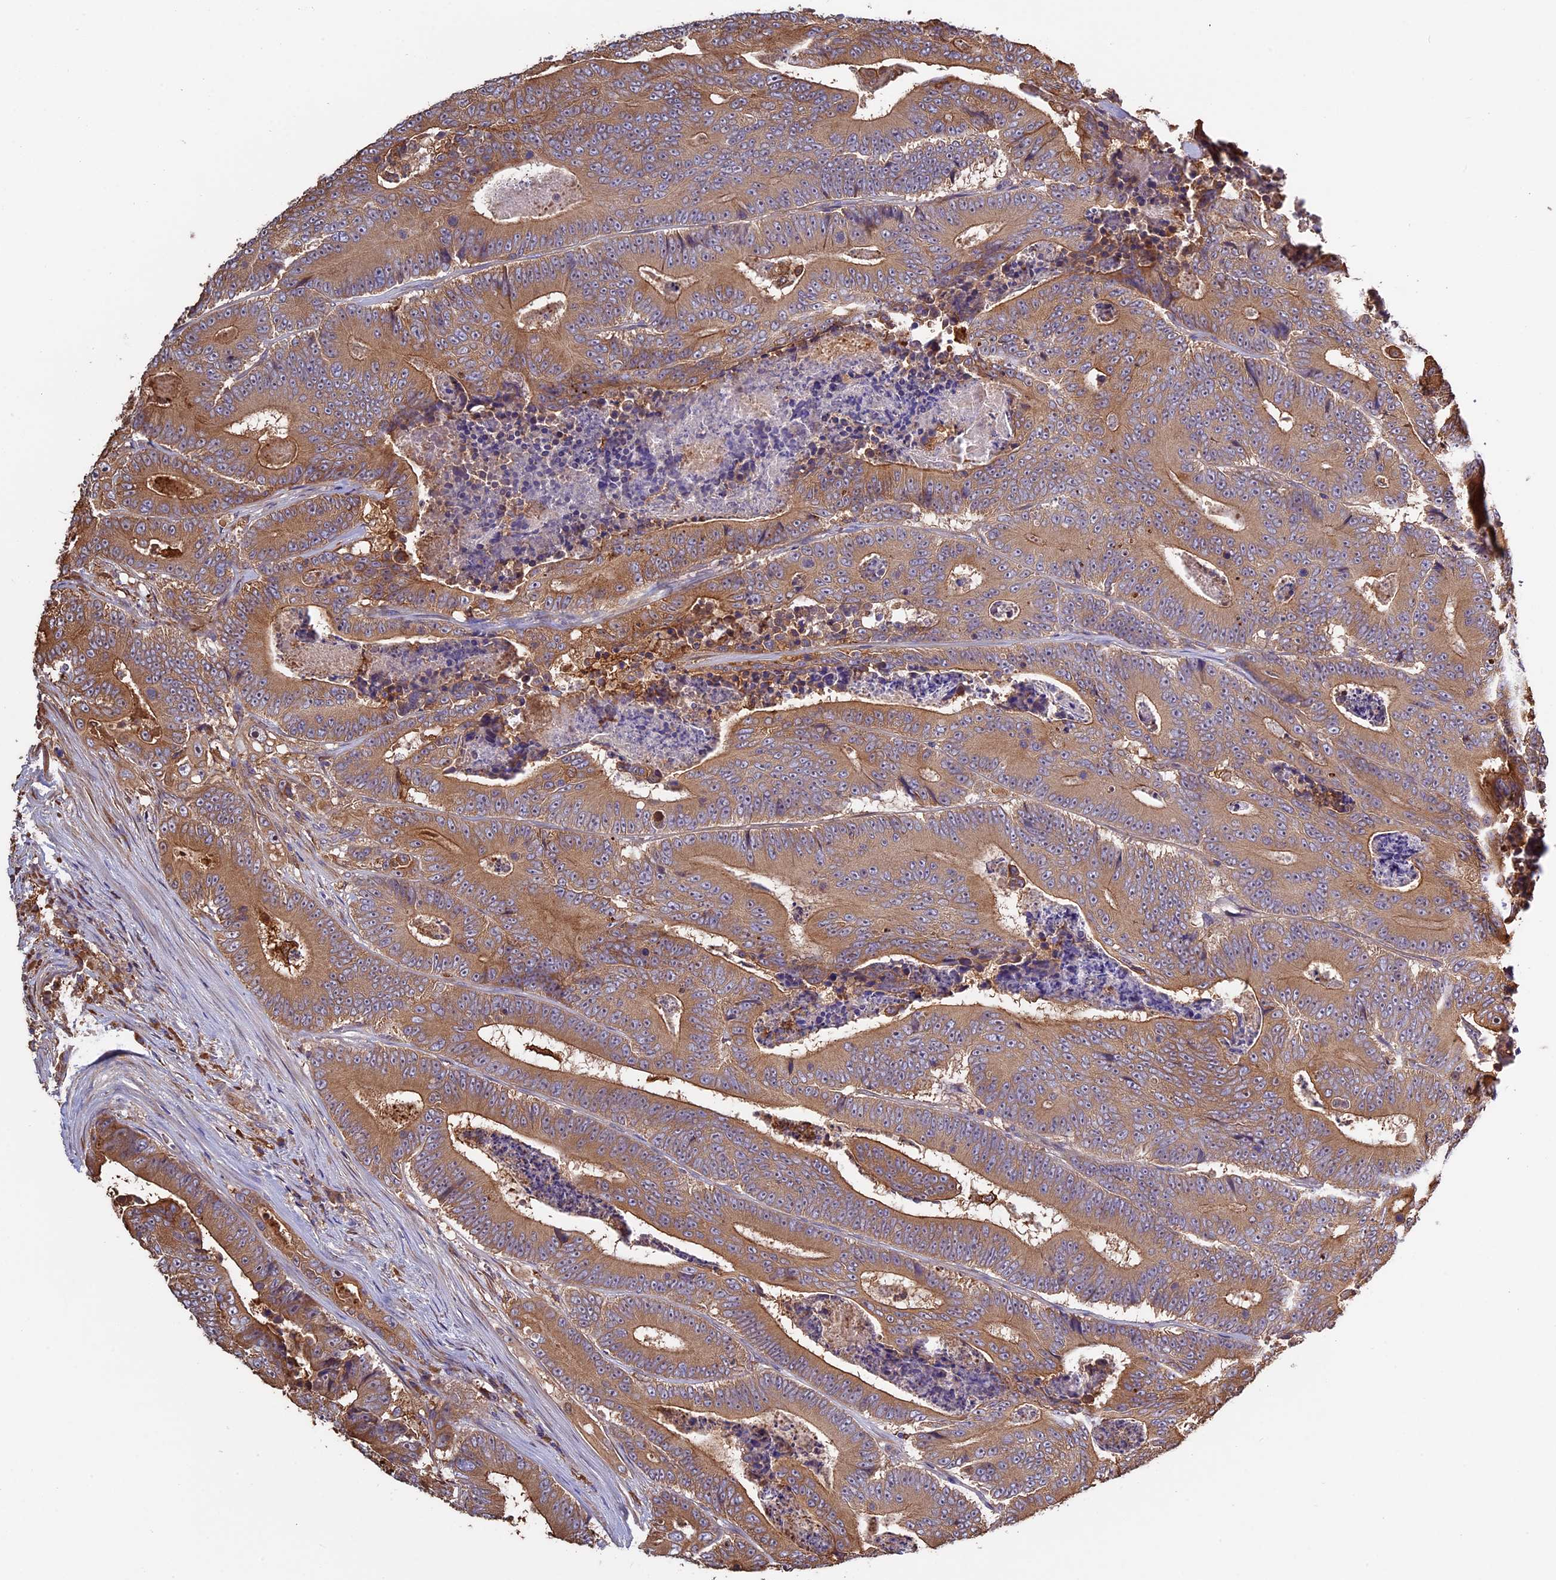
{"staining": {"intensity": "moderate", "quantity": ">75%", "location": "cytoplasmic/membranous"}, "tissue": "colorectal cancer", "cell_type": "Tumor cells", "image_type": "cancer", "snomed": [{"axis": "morphology", "description": "Adenocarcinoma, NOS"}, {"axis": "topography", "description": "Colon"}], "caption": "A medium amount of moderate cytoplasmic/membranous expression is present in approximately >75% of tumor cells in adenocarcinoma (colorectal) tissue. The staining was performed using DAB to visualize the protein expression in brown, while the nuclei were stained in blue with hematoxylin (Magnification: 20x).", "gene": "VWA3A", "patient": {"sex": "male", "age": 83}}